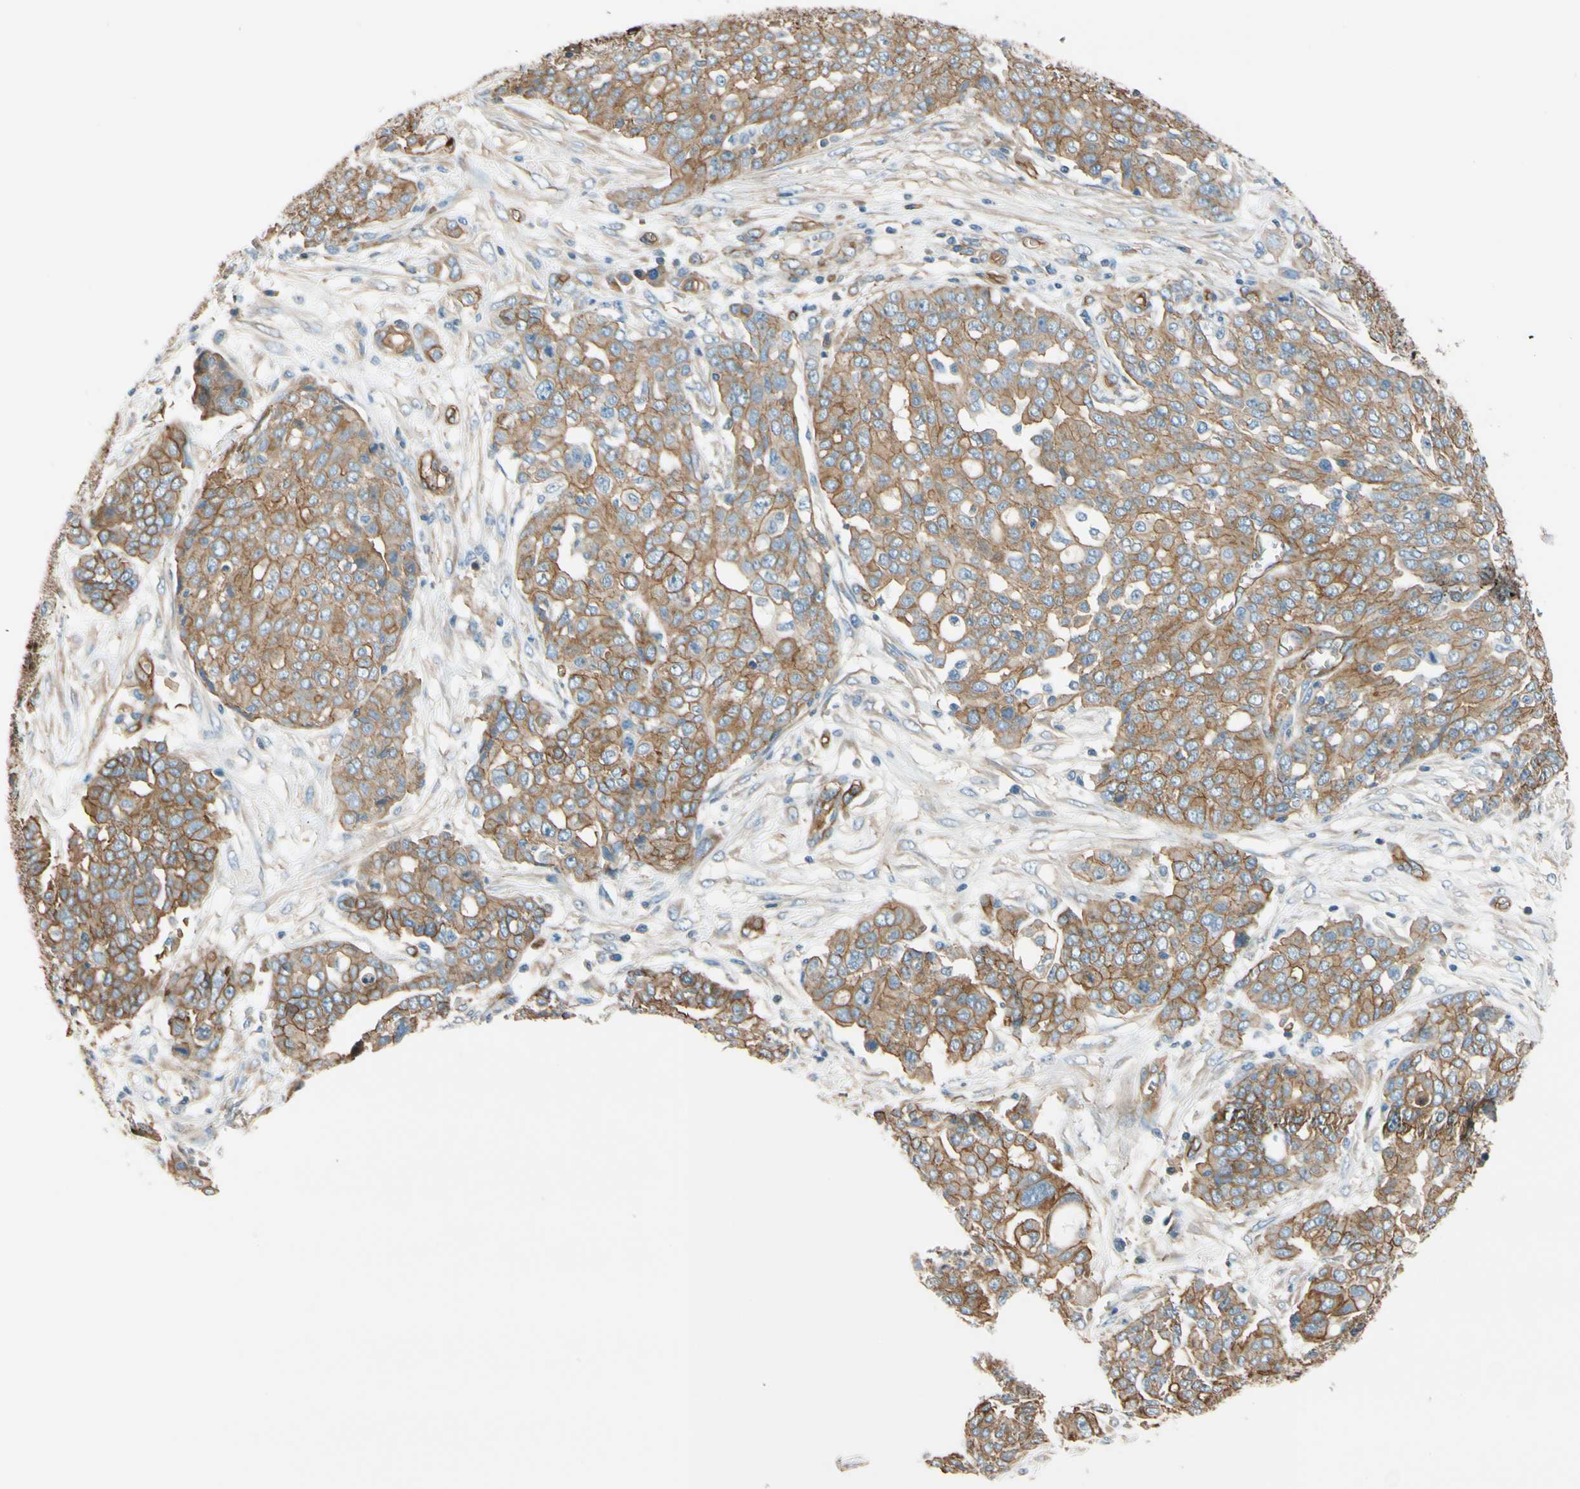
{"staining": {"intensity": "moderate", "quantity": ">75%", "location": "cytoplasmic/membranous"}, "tissue": "ovarian cancer", "cell_type": "Tumor cells", "image_type": "cancer", "snomed": [{"axis": "morphology", "description": "Cystadenocarcinoma, serous, NOS"}, {"axis": "topography", "description": "Soft tissue"}, {"axis": "topography", "description": "Ovary"}], "caption": "Human ovarian cancer stained with a brown dye shows moderate cytoplasmic/membranous positive staining in approximately >75% of tumor cells.", "gene": "SPTAN1", "patient": {"sex": "female", "age": 57}}